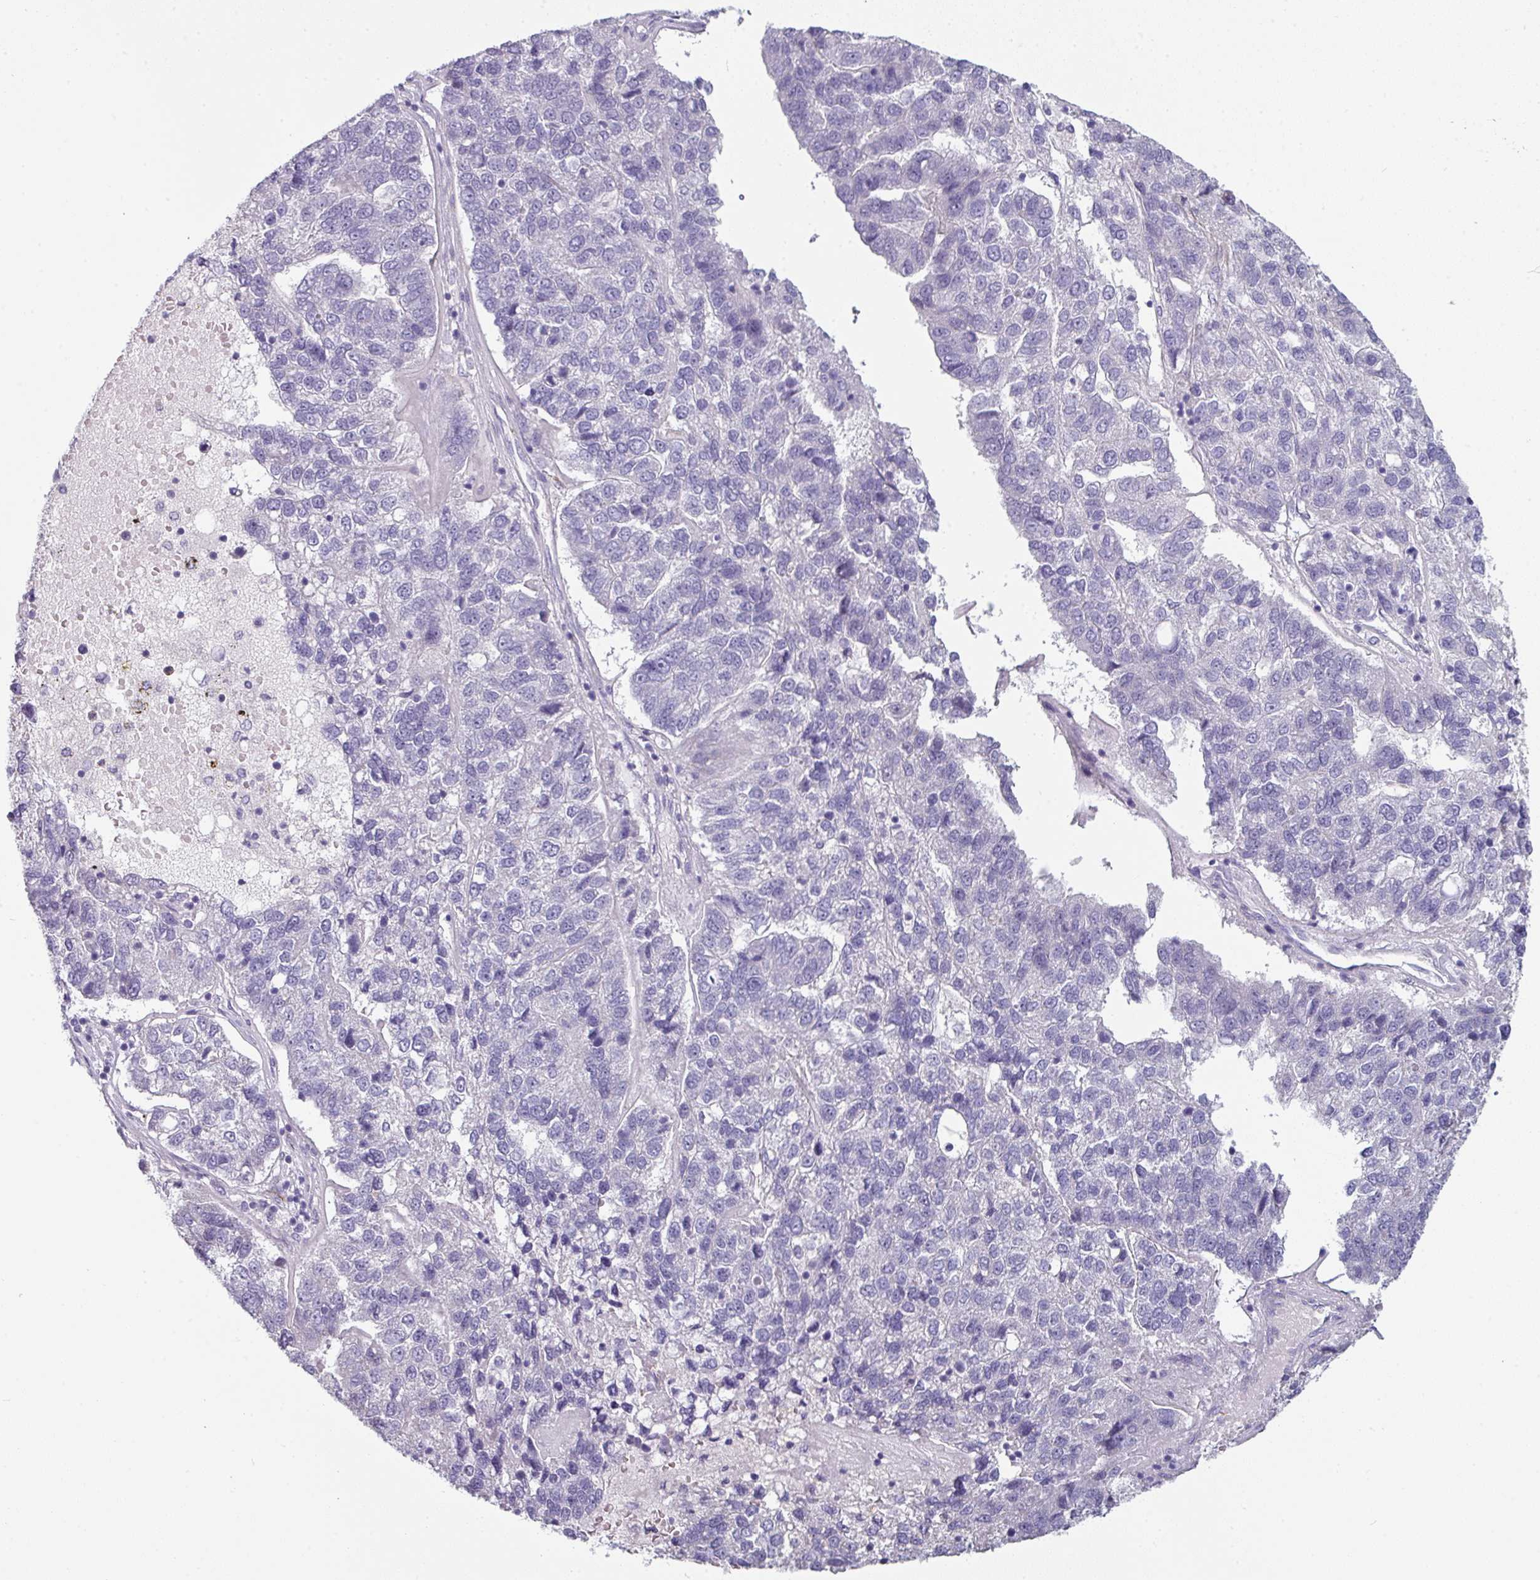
{"staining": {"intensity": "negative", "quantity": "none", "location": "none"}, "tissue": "pancreatic cancer", "cell_type": "Tumor cells", "image_type": "cancer", "snomed": [{"axis": "morphology", "description": "Adenocarcinoma, NOS"}, {"axis": "topography", "description": "Pancreas"}], "caption": "DAB immunohistochemical staining of adenocarcinoma (pancreatic) shows no significant positivity in tumor cells.", "gene": "SLC17A7", "patient": {"sex": "female", "age": 61}}